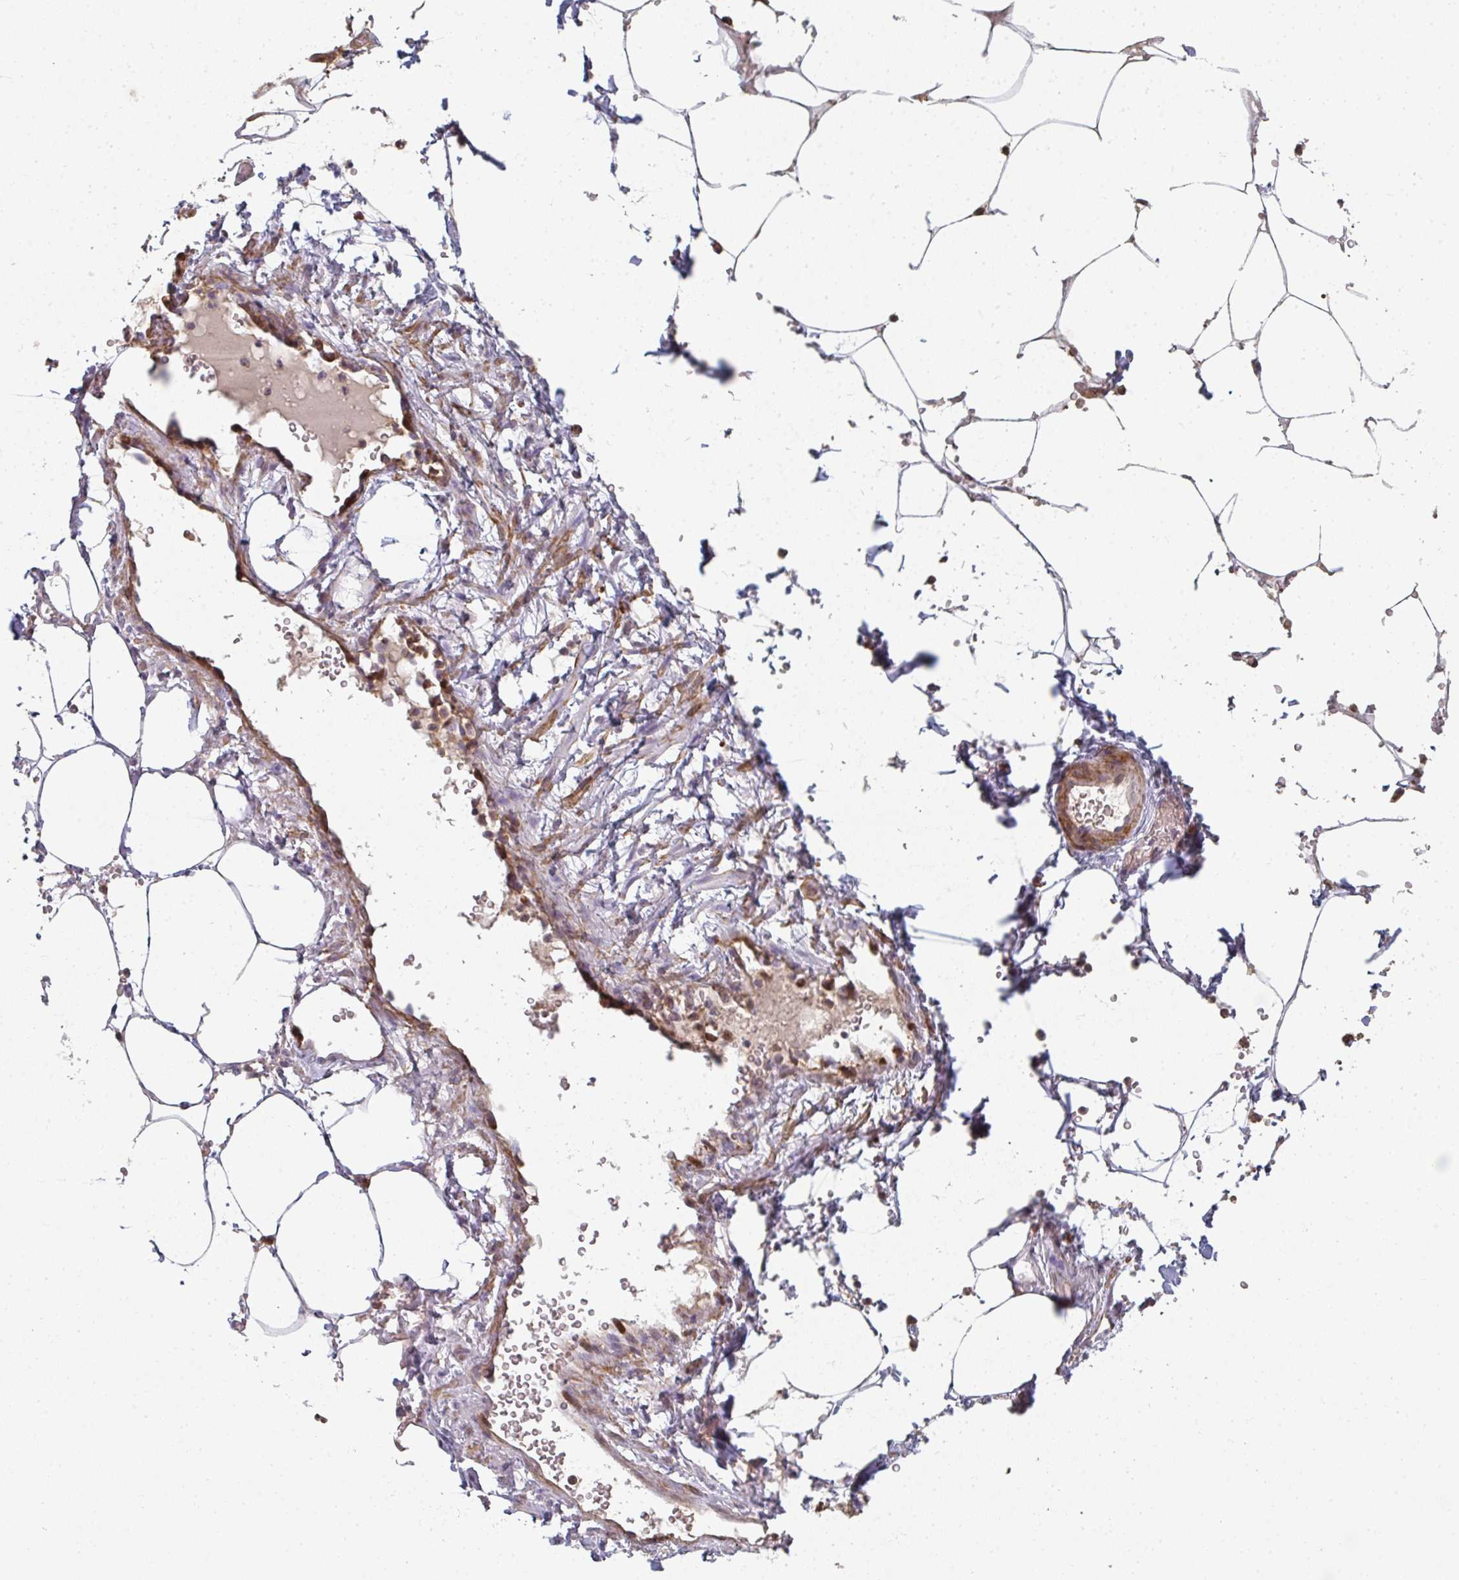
{"staining": {"intensity": "negative", "quantity": "none", "location": "none"}, "tissue": "adipose tissue", "cell_type": "Adipocytes", "image_type": "normal", "snomed": [{"axis": "morphology", "description": "Normal tissue, NOS"}, {"axis": "topography", "description": "Urinary bladder"}, {"axis": "topography", "description": "Peripheral nerve tissue"}], "caption": "High power microscopy histopathology image of an IHC photomicrograph of normal adipose tissue, revealing no significant expression in adipocytes.", "gene": "A1CF", "patient": {"sex": "male", "age": 55}}